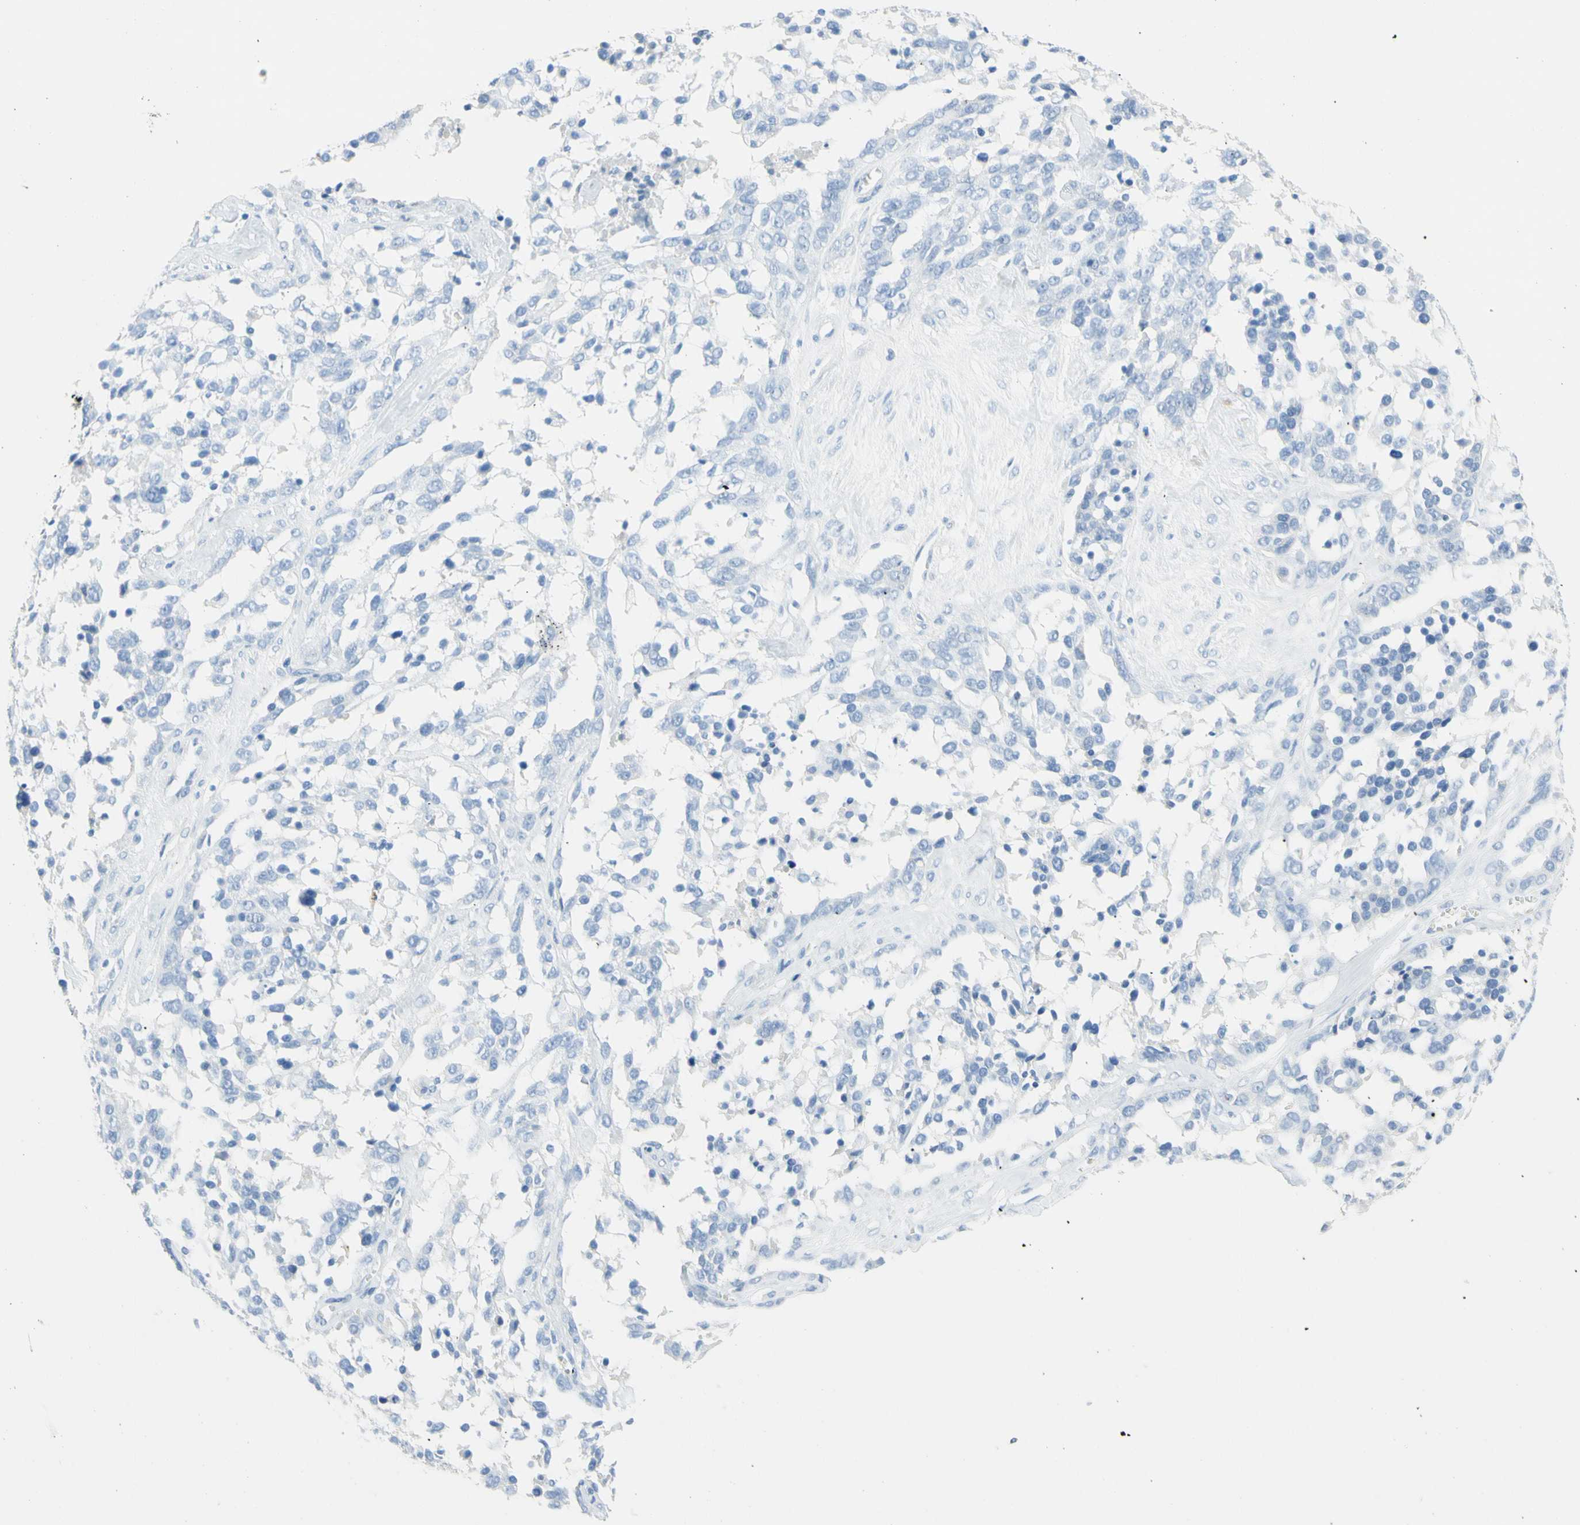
{"staining": {"intensity": "negative", "quantity": "none", "location": "none"}, "tissue": "ovarian cancer", "cell_type": "Tumor cells", "image_type": "cancer", "snomed": [{"axis": "morphology", "description": "Cystadenocarcinoma, serous, NOS"}, {"axis": "topography", "description": "Ovary"}], "caption": "Immunohistochemistry micrograph of ovarian cancer (serous cystadenocarcinoma) stained for a protein (brown), which demonstrates no expression in tumor cells.", "gene": "IL6ST", "patient": {"sex": "female", "age": 44}}